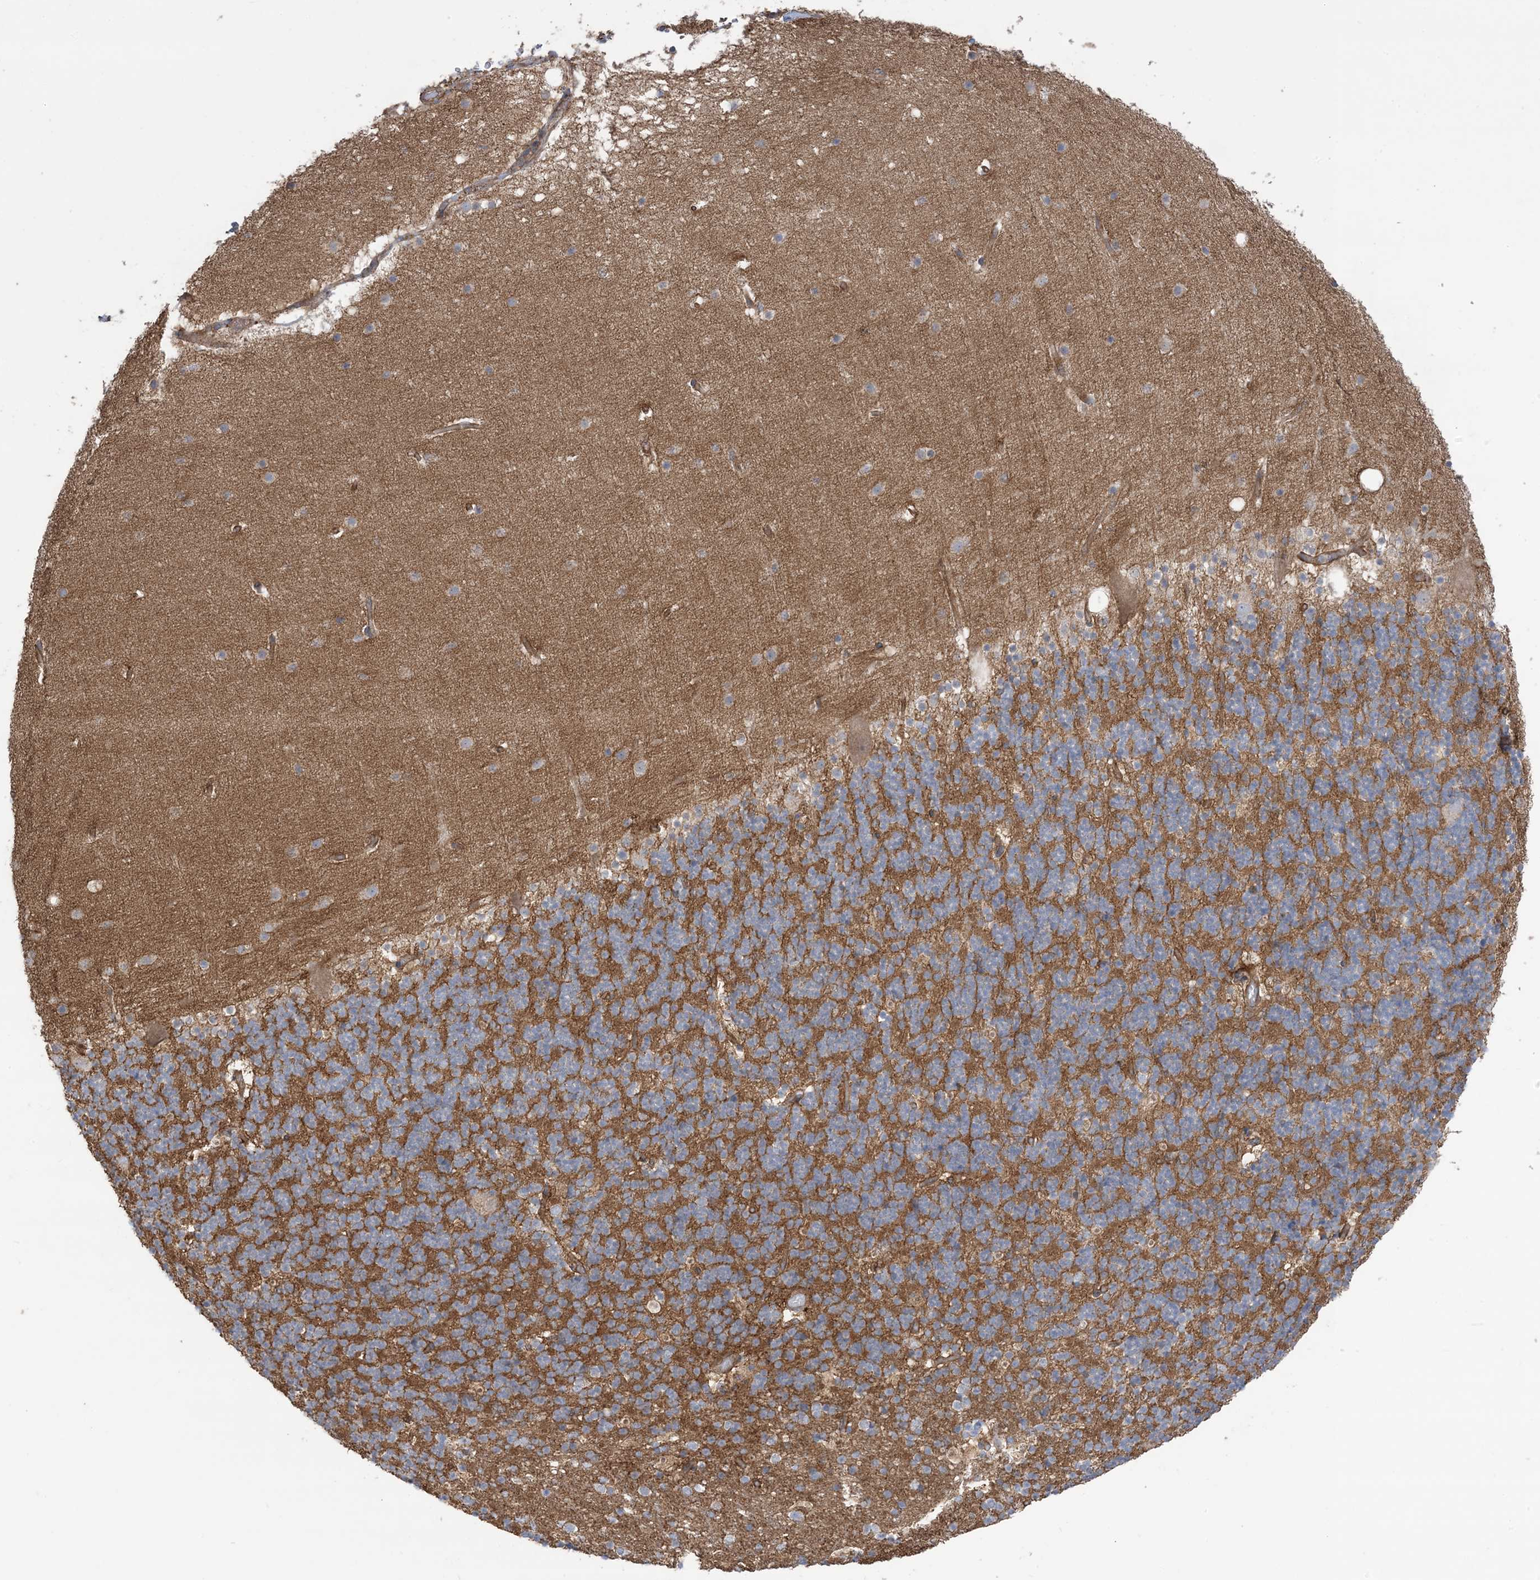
{"staining": {"intensity": "moderate", "quantity": "<25%", "location": "cytoplasmic/membranous"}, "tissue": "cerebellum", "cell_type": "Cells in granular layer", "image_type": "normal", "snomed": [{"axis": "morphology", "description": "Normal tissue, NOS"}, {"axis": "topography", "description": "Cerebellum"}], "caption": "A high-resolution micrograph shows IHC staining of normal cerebellum, which exhibits moderate cytoplasmic/membranous staining in about <25% of cells in granular layer.", "gene": "CCNY", "patient": {"sex": "male", "age": 57}}